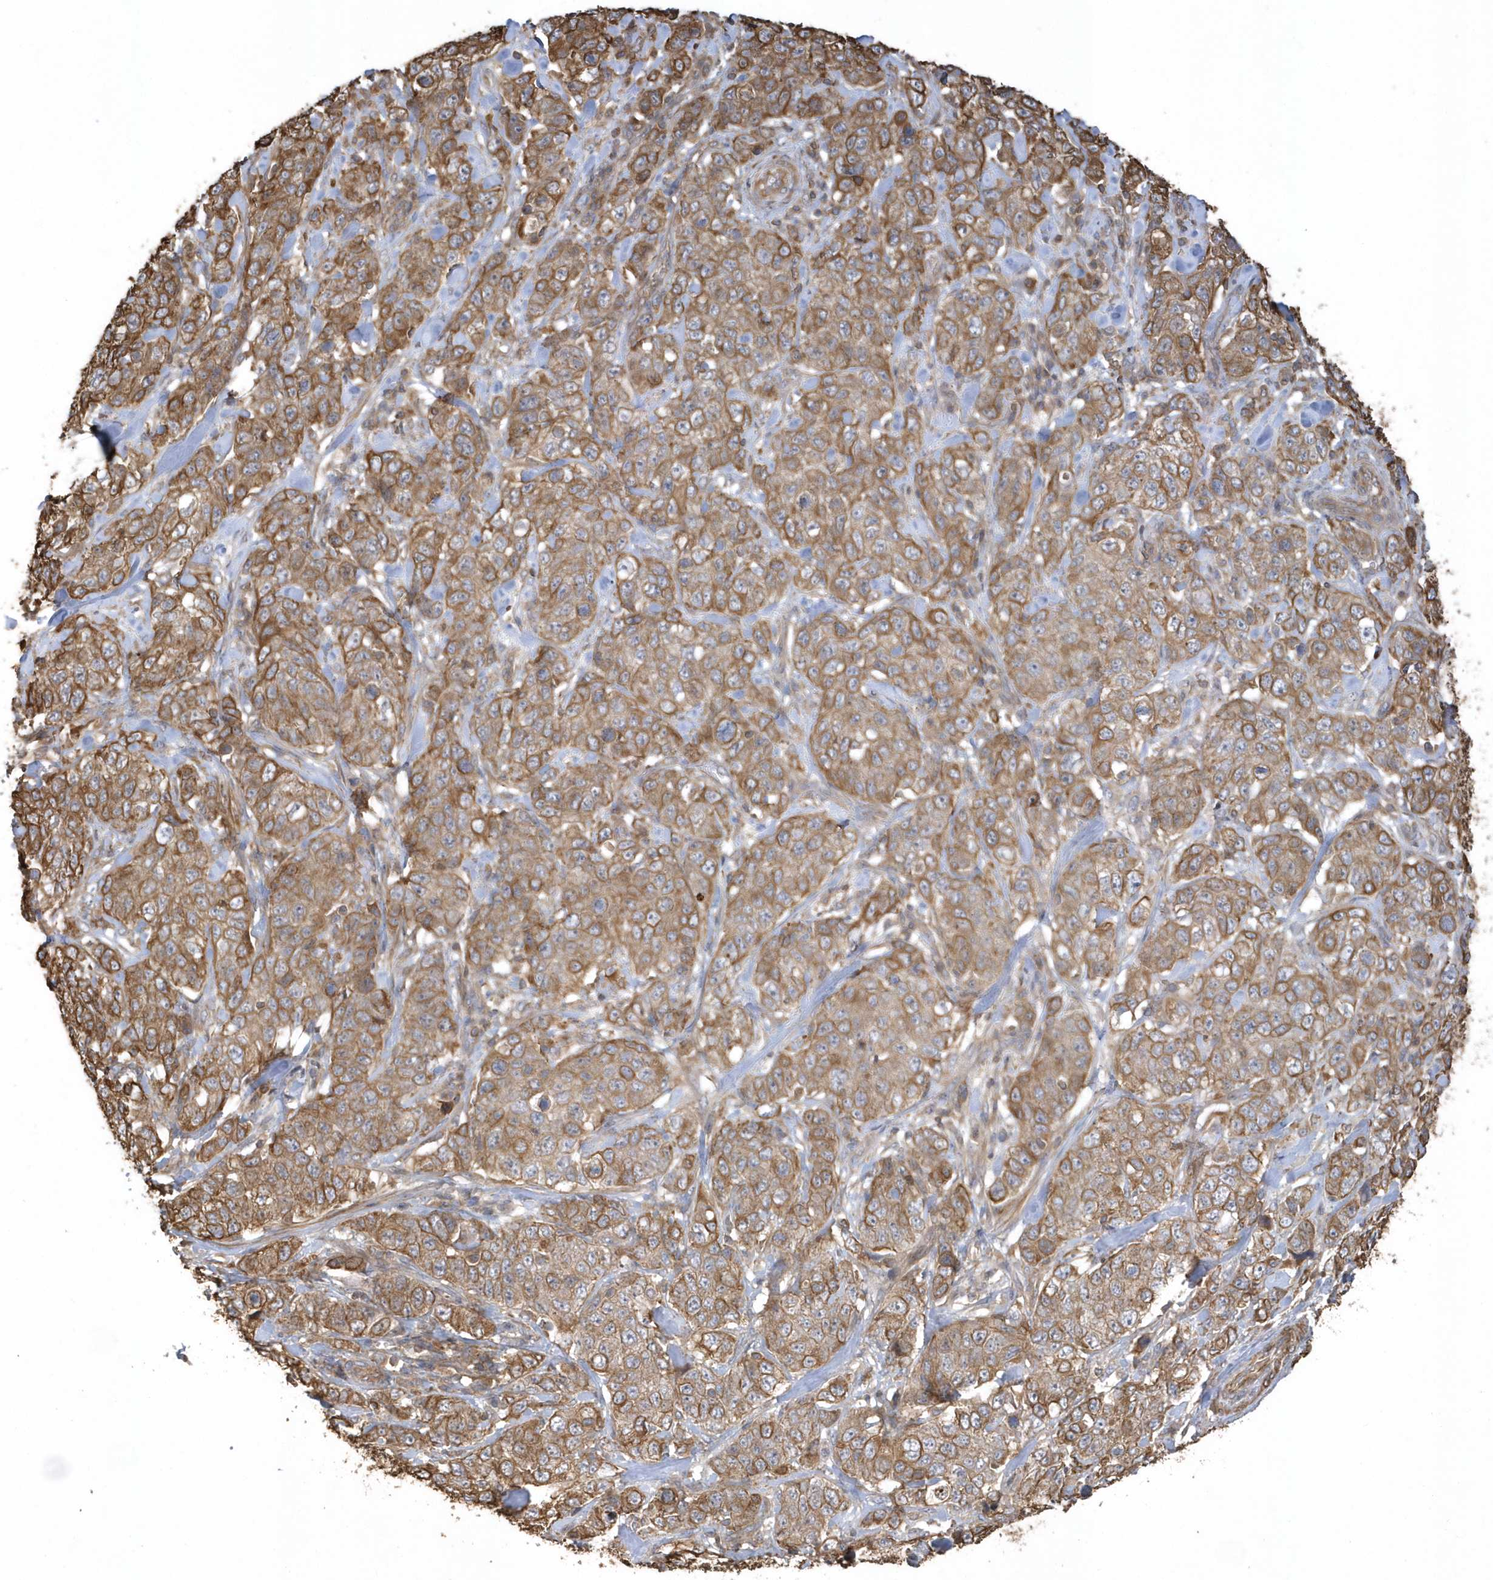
{"staining": {"intensity": "moderate", "quantity": ">75%", "location": "cytoplasmic/membranous"}, "tissue": "stomach cancer", "cell_type": "Tumor cells", "image_type": "cancer", "snomed": [{"axis": "morphology", "description": "Adenocarcinoma, NOS"}, {"axis": "topography", "description": "Stomach"}], "caption": "Immunohistochemical staining of human stomach cancer demonstrates medium levels of moderate cytoplasmic/membranous positivity in approximately >75% of tumor cells.", "gene": "SENP8", "patient": {"sex": "male", "age": 48}}